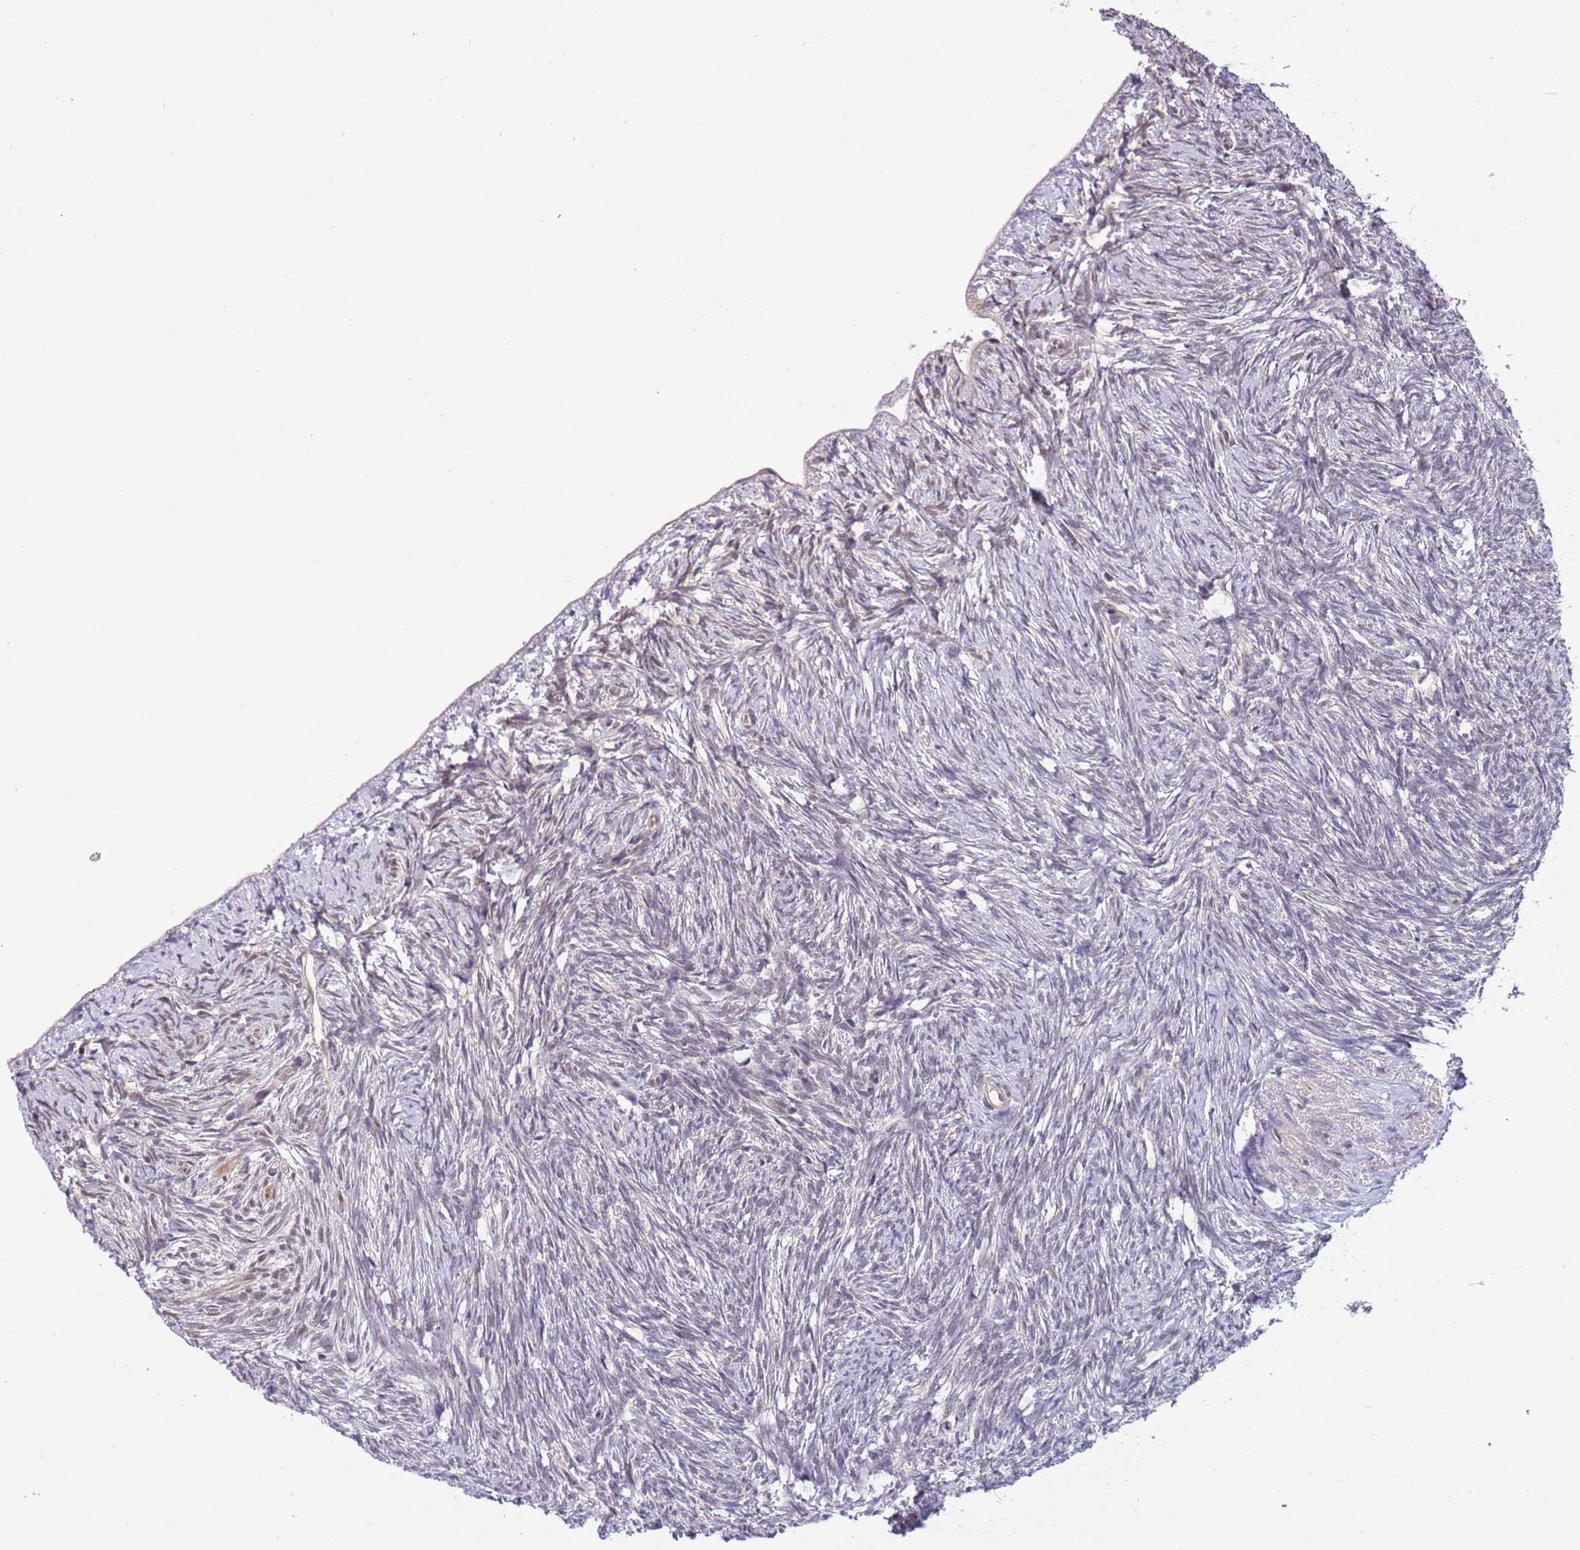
{"staining": {"intensity": "negative", "quantity": "none", "location": "none"}, "tissue": "ovary", "cell_type": "Ovarian stroma cells", "image_type": "normal", "snomed": [{"axis": "morphology", "description": "Normal tissue, NOS"}, {"axis": "topography", "description": "Ovary"}], "caption": "A micrograph of human ovary is negative for staining in ovarian stroma cells.", "gene": "ZBTB7A", "patient": {"sex": "female", "age": 51}}